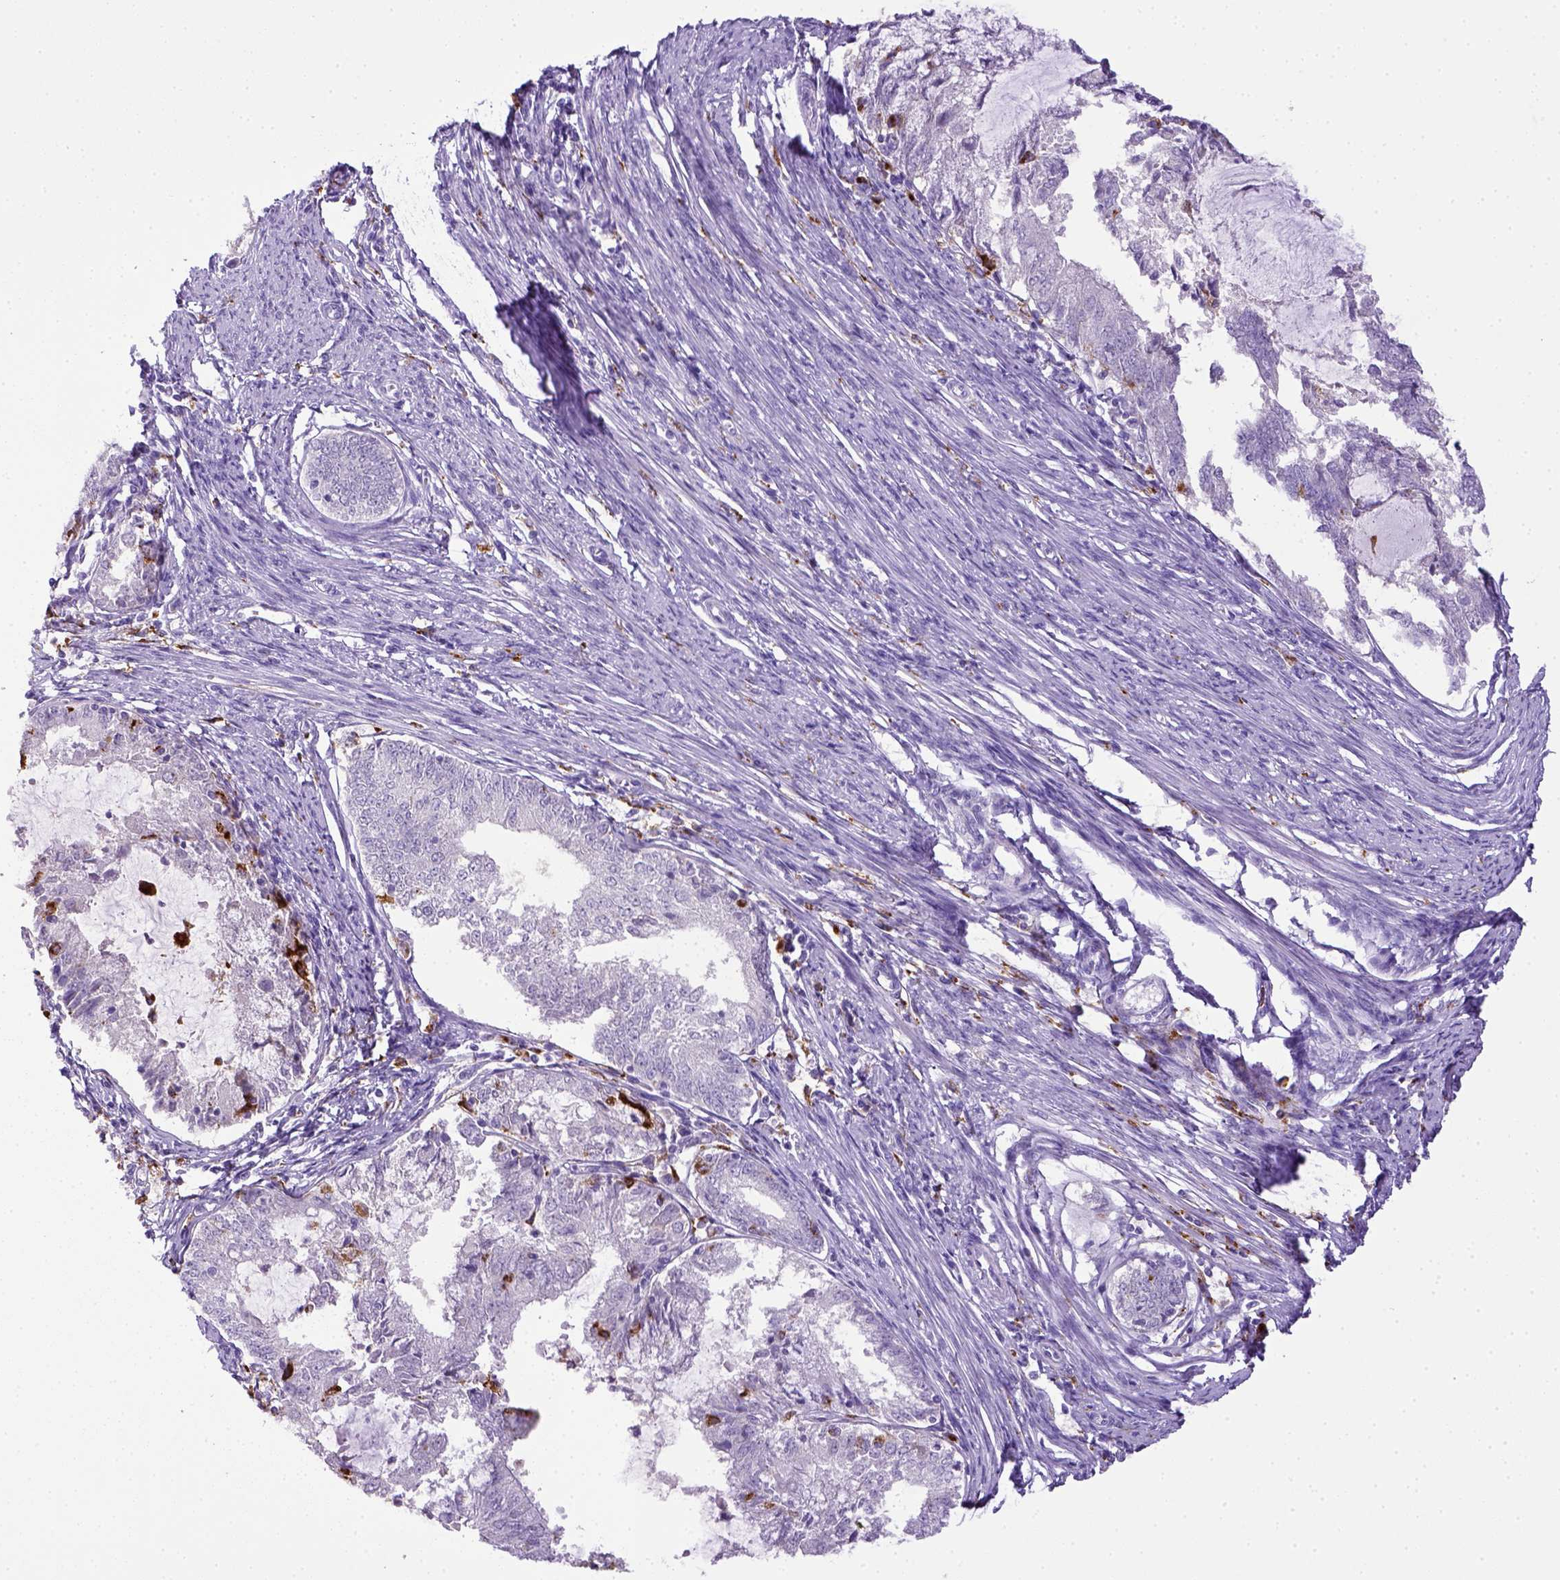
{"staining": {"intensity": "negative", "quantity": "none", "location": "none"}, "tissue": "endometrial cancer", "cell_type": "Tumor cells", "image_type": "cancer", "snomed": [{"axis": "morphology", "description": "Adenocarcinoma, NOS"}, {"axis": "topography", "description": "Endometrium"}], "caption": "Immunohistochemistry histopathology image of endometrial cancer (adenocarcinoma) stained for a protein (brown), which reveals no staining in tumor cells.", "gene": "CD68", "patient": {"sex": "female", "age": 57}}